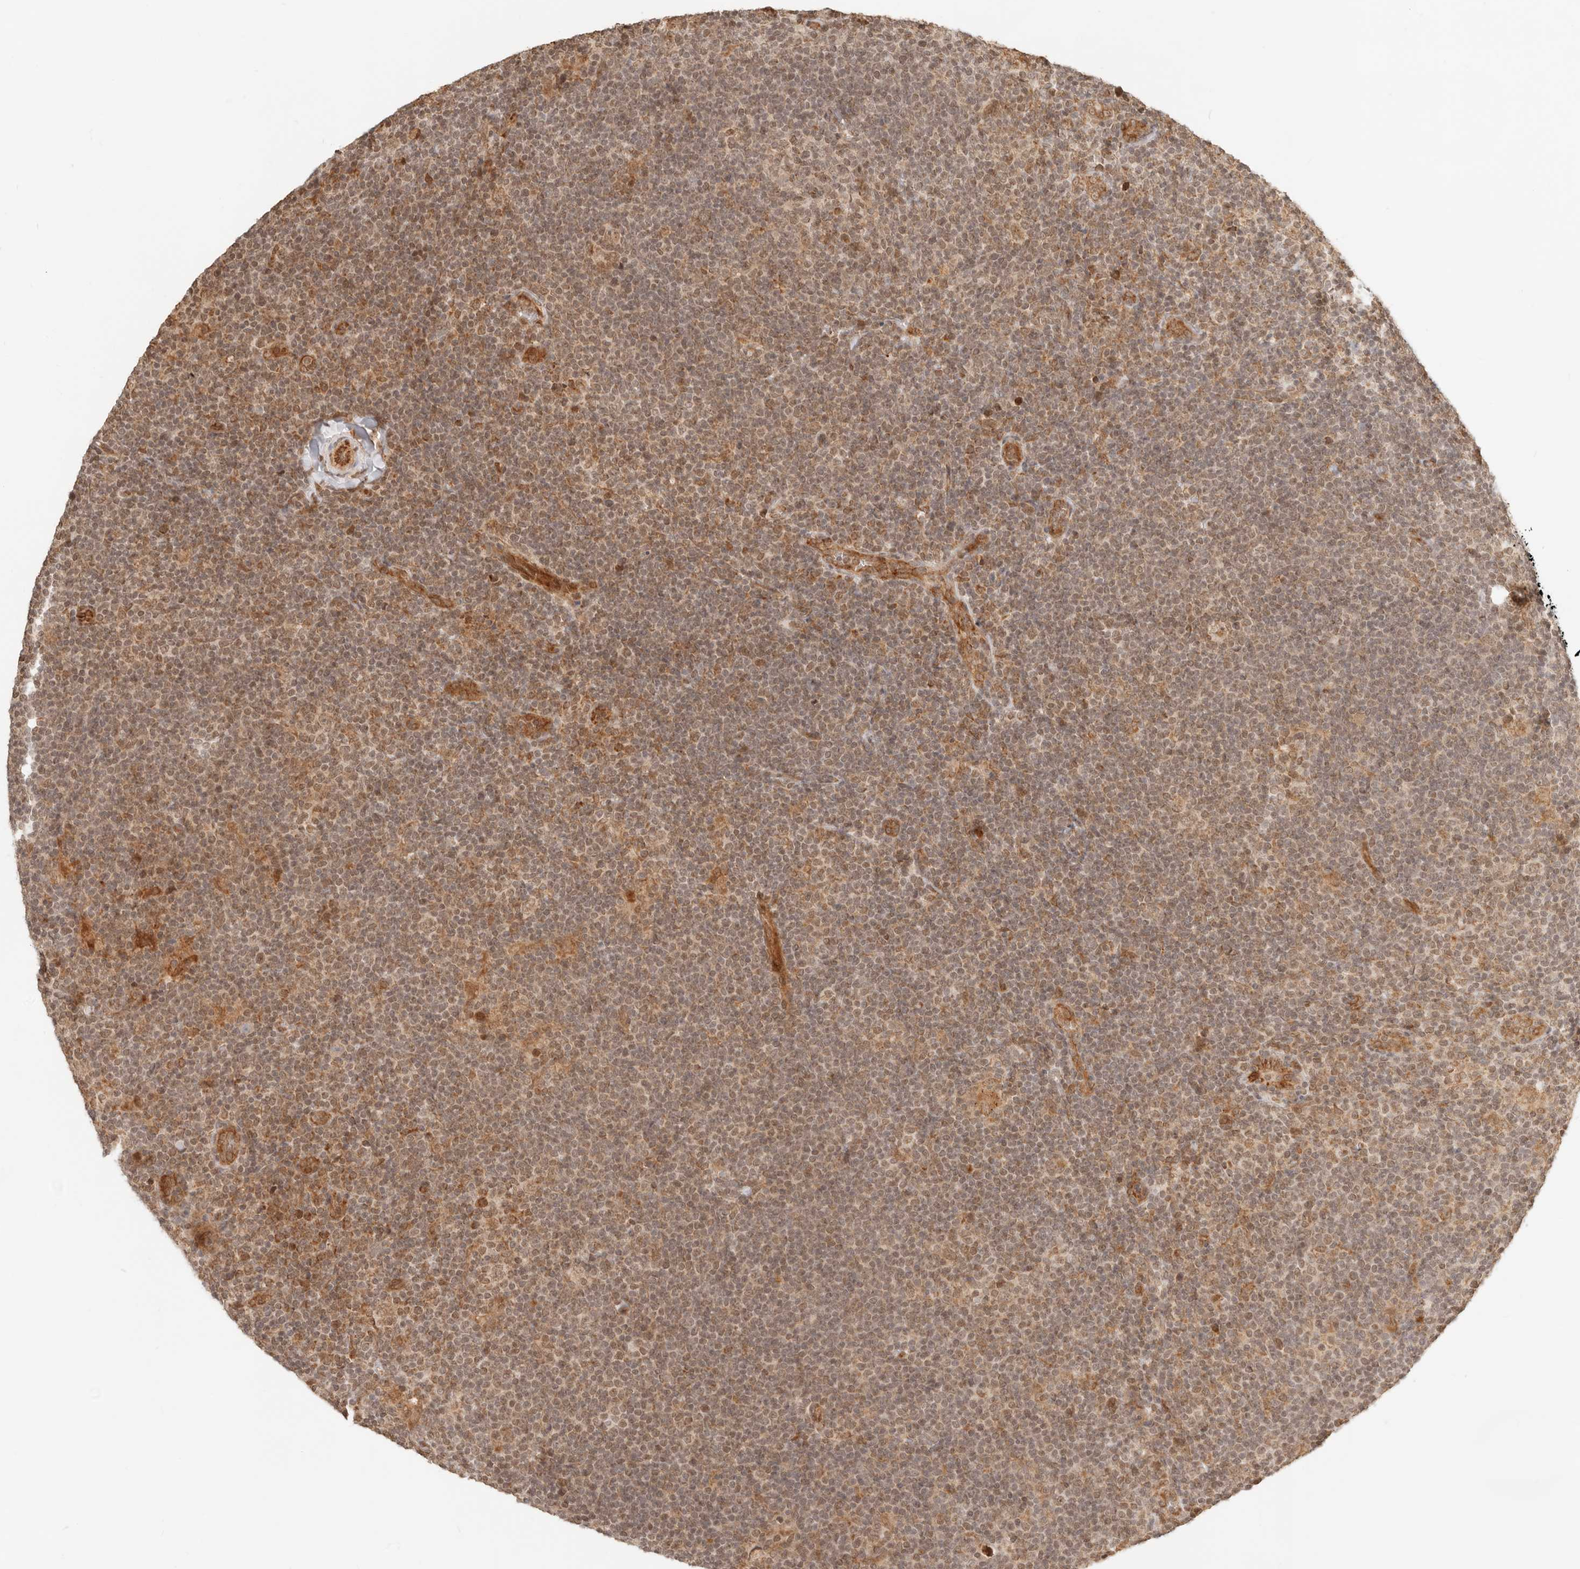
{"staining": {"intensity": "weak", "quantity": "25%-75%", "location": "cytoplasmic/membranous"}, "tissue": "lymphoma", "cell_type": "Tumor cells", "image_type": "cancer", "snomed": [{"axis": "morphology", "description": "Hodgkin's disease, NOS"}, {"axis": "topography", "description": "Lymph node"}], "caption": "A micrograph of lymphoma stained for a protein demonstrates weak cytoplasmic/membranous brown staining in tumor cells.", "gene": "BAALC", "patient": {"sex": "female", "age": 57}}